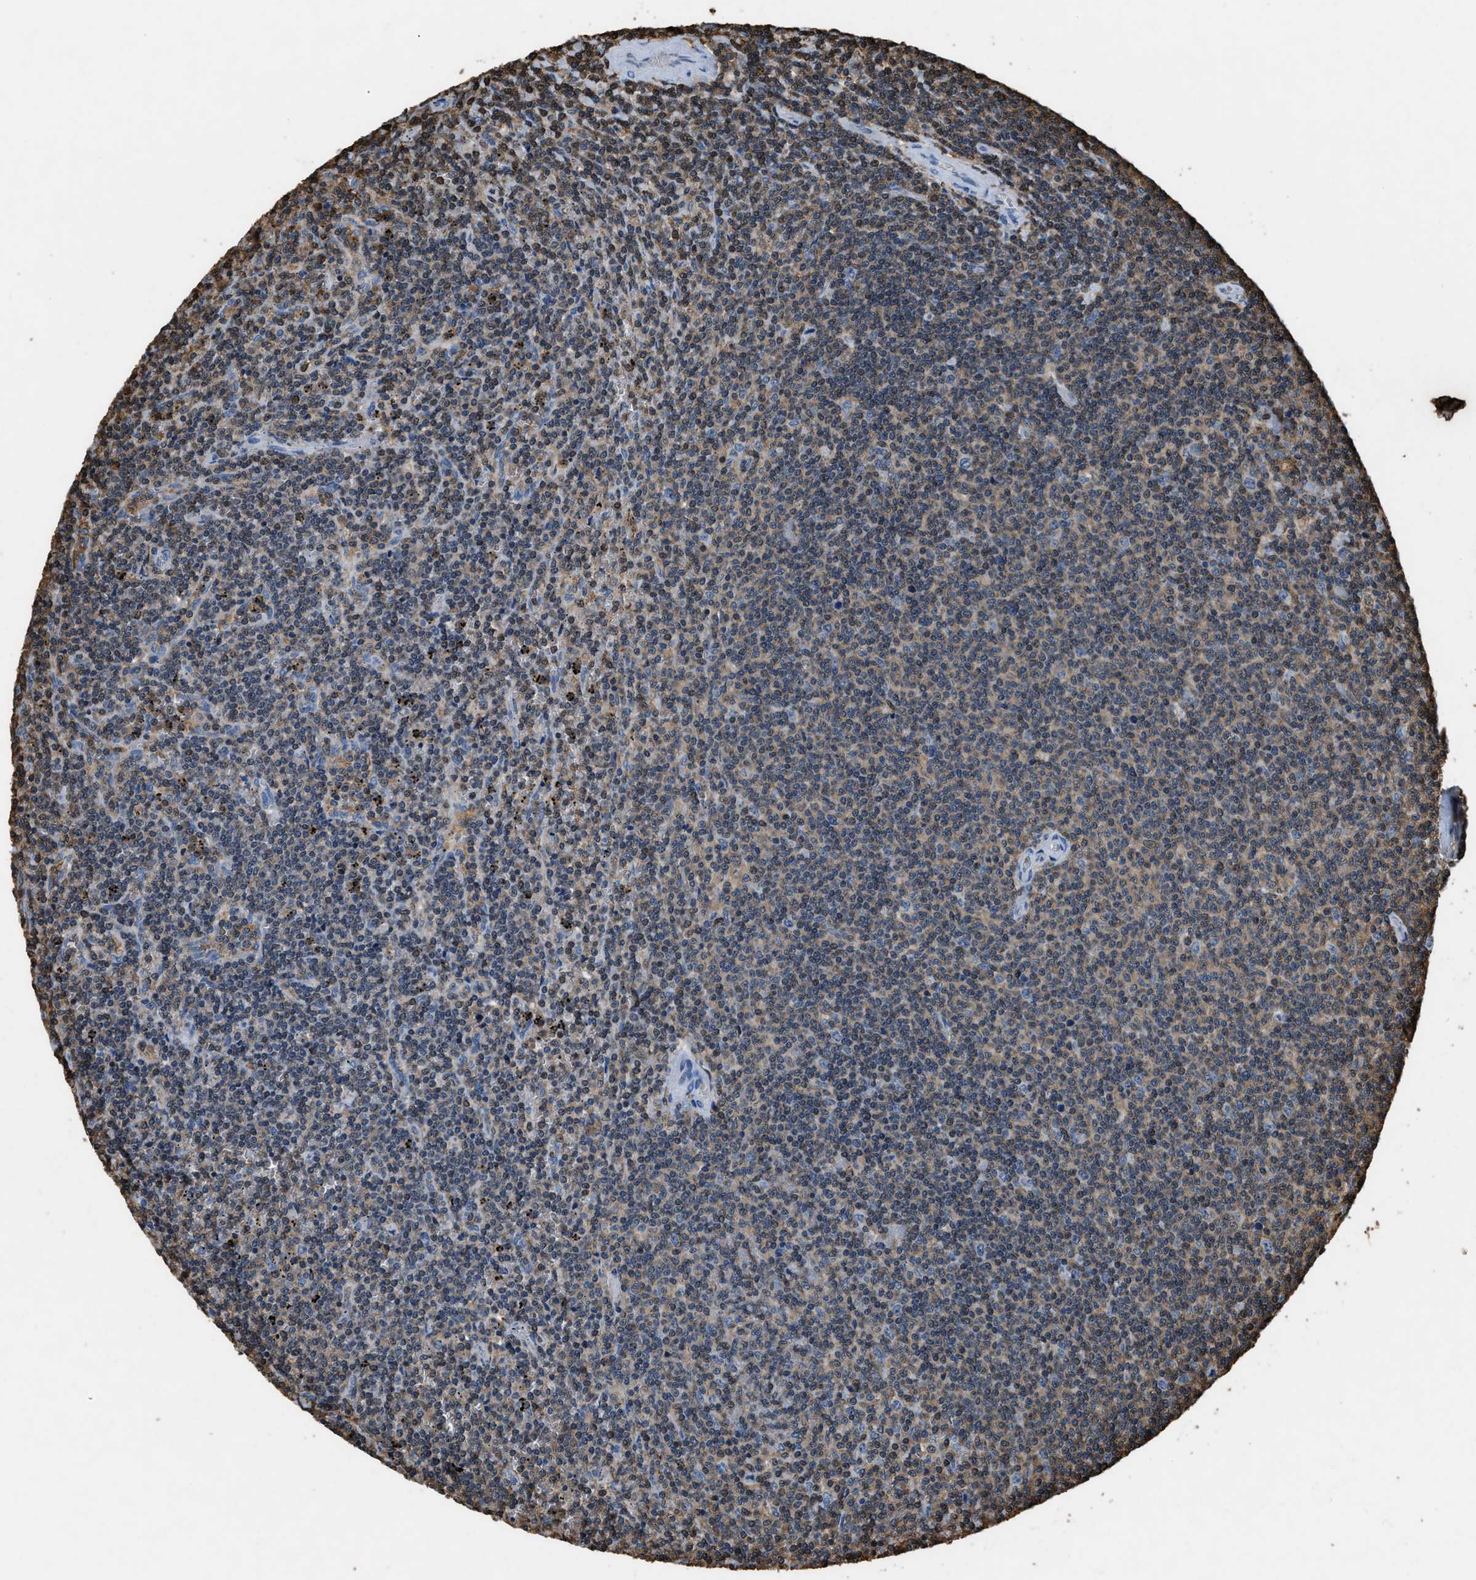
{"staining": {"intensity": "weak", "quantity": "<25%", "location": "cytoplasmic/membranous"}, "tissue": "lymphoma", "cell_type": "Tumor cells", "image_type": "cancer", "snomed": [{"axis": "morphology", "description": "Malignant lymphoma, non-Hodgkin's type, Low grade"}, {"axis": "topography", "description": "Spleen"}], "caption": "This is an IHC histopathology image of human low-grade malignant lymphoma, non-Hodgkin's type. There is no staining in tumor cells.", "gene": "ARHGDIB", "patient": {"sex": "female", "age": 50}}